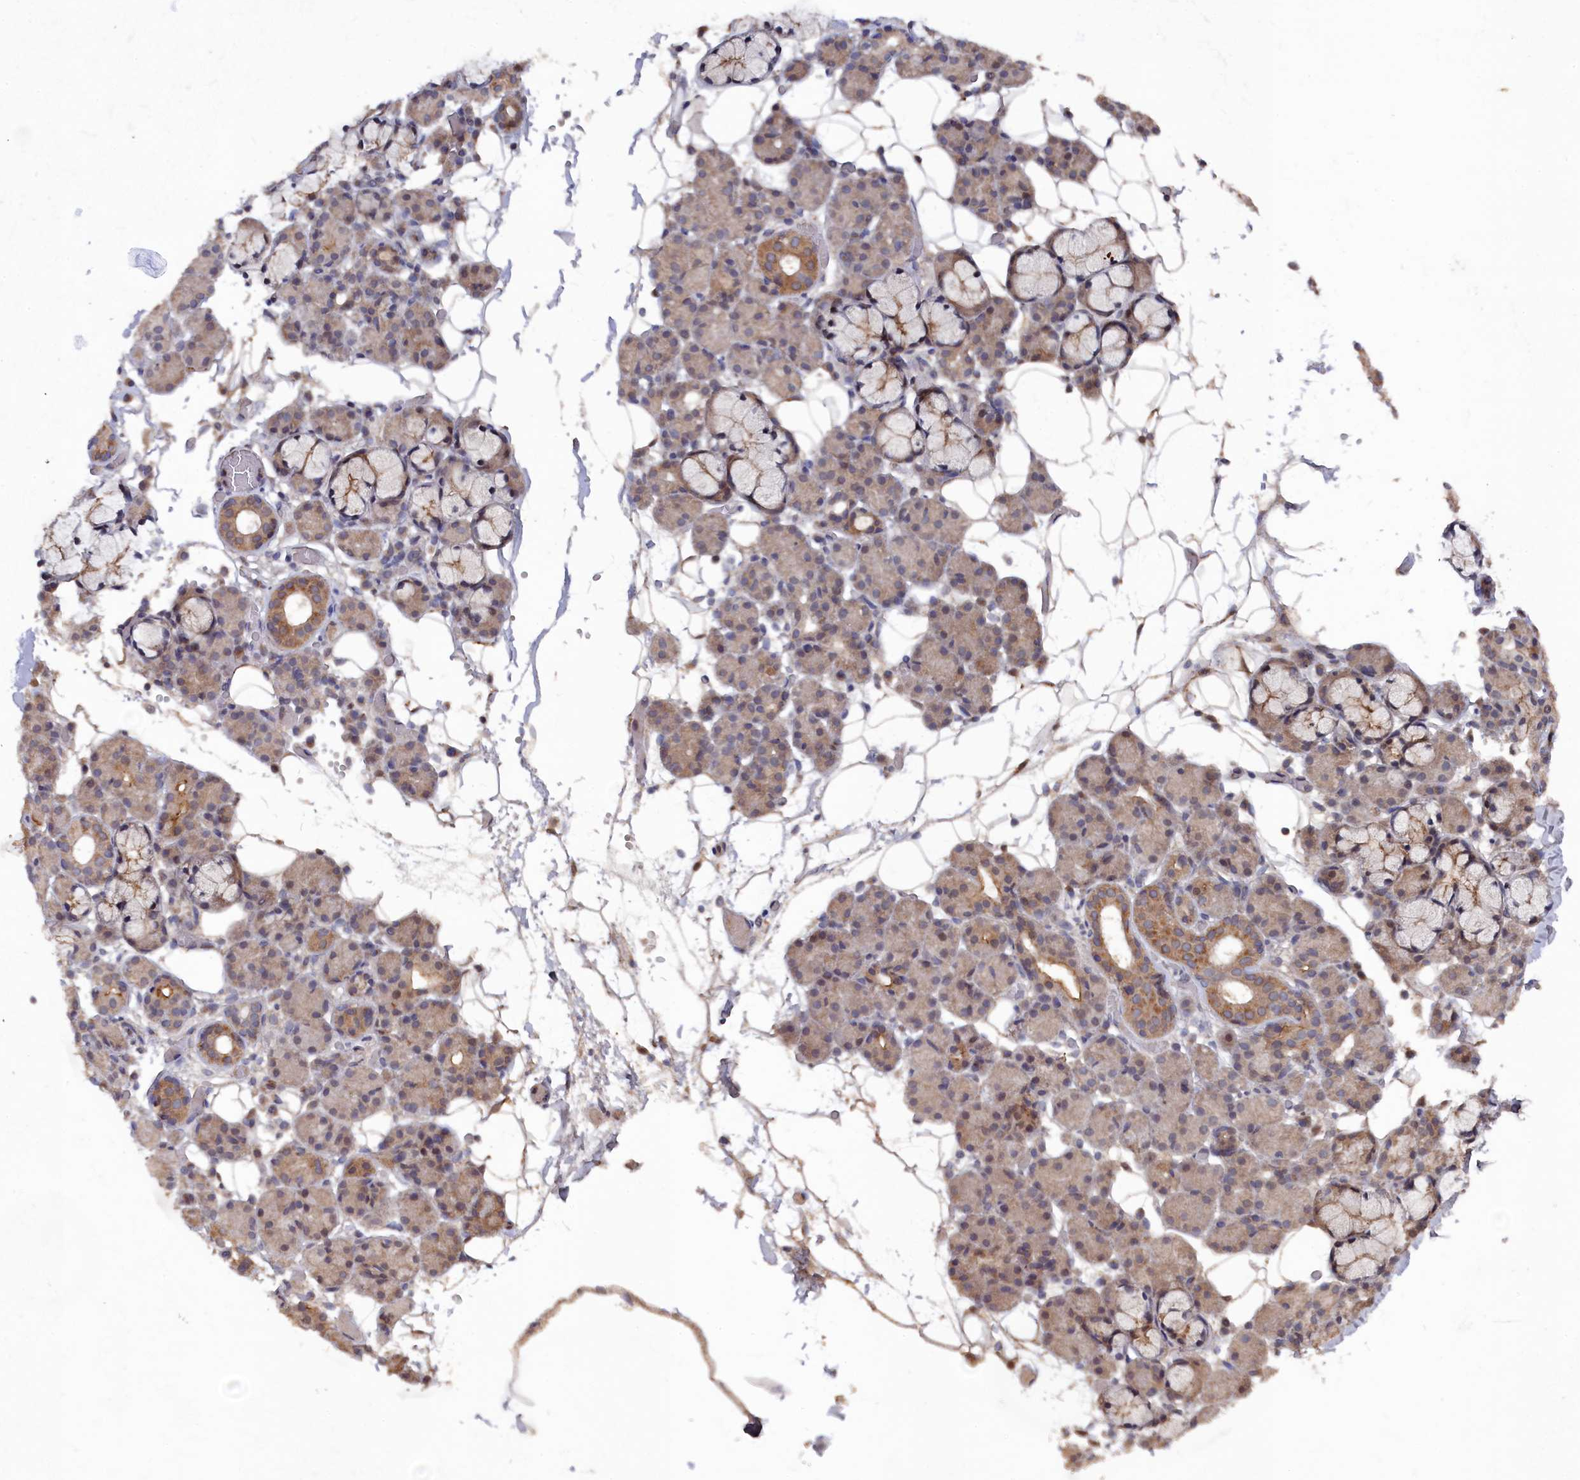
{"staining": {"intensity": "moderate", "quantity": "<25%", "location": "cytoplasmic/membranous"}, "tissue": "salivary gland", "cell_type": "Glandular cells", "image_type": "normal", "snomed": [{"axis": "morphology", "description": "Normal tissue, NOS"}, {"axis": "topography", "description": "Salivary gland"}], "caption": "DAB immunohistochemical staining of benign salivary gland demonstrates moderate cytoplasmic/membranous protein expression in approximately <25% of glandular cells.", "gene": "TMC5", "patient": {"sex": "male", "age": 63}}